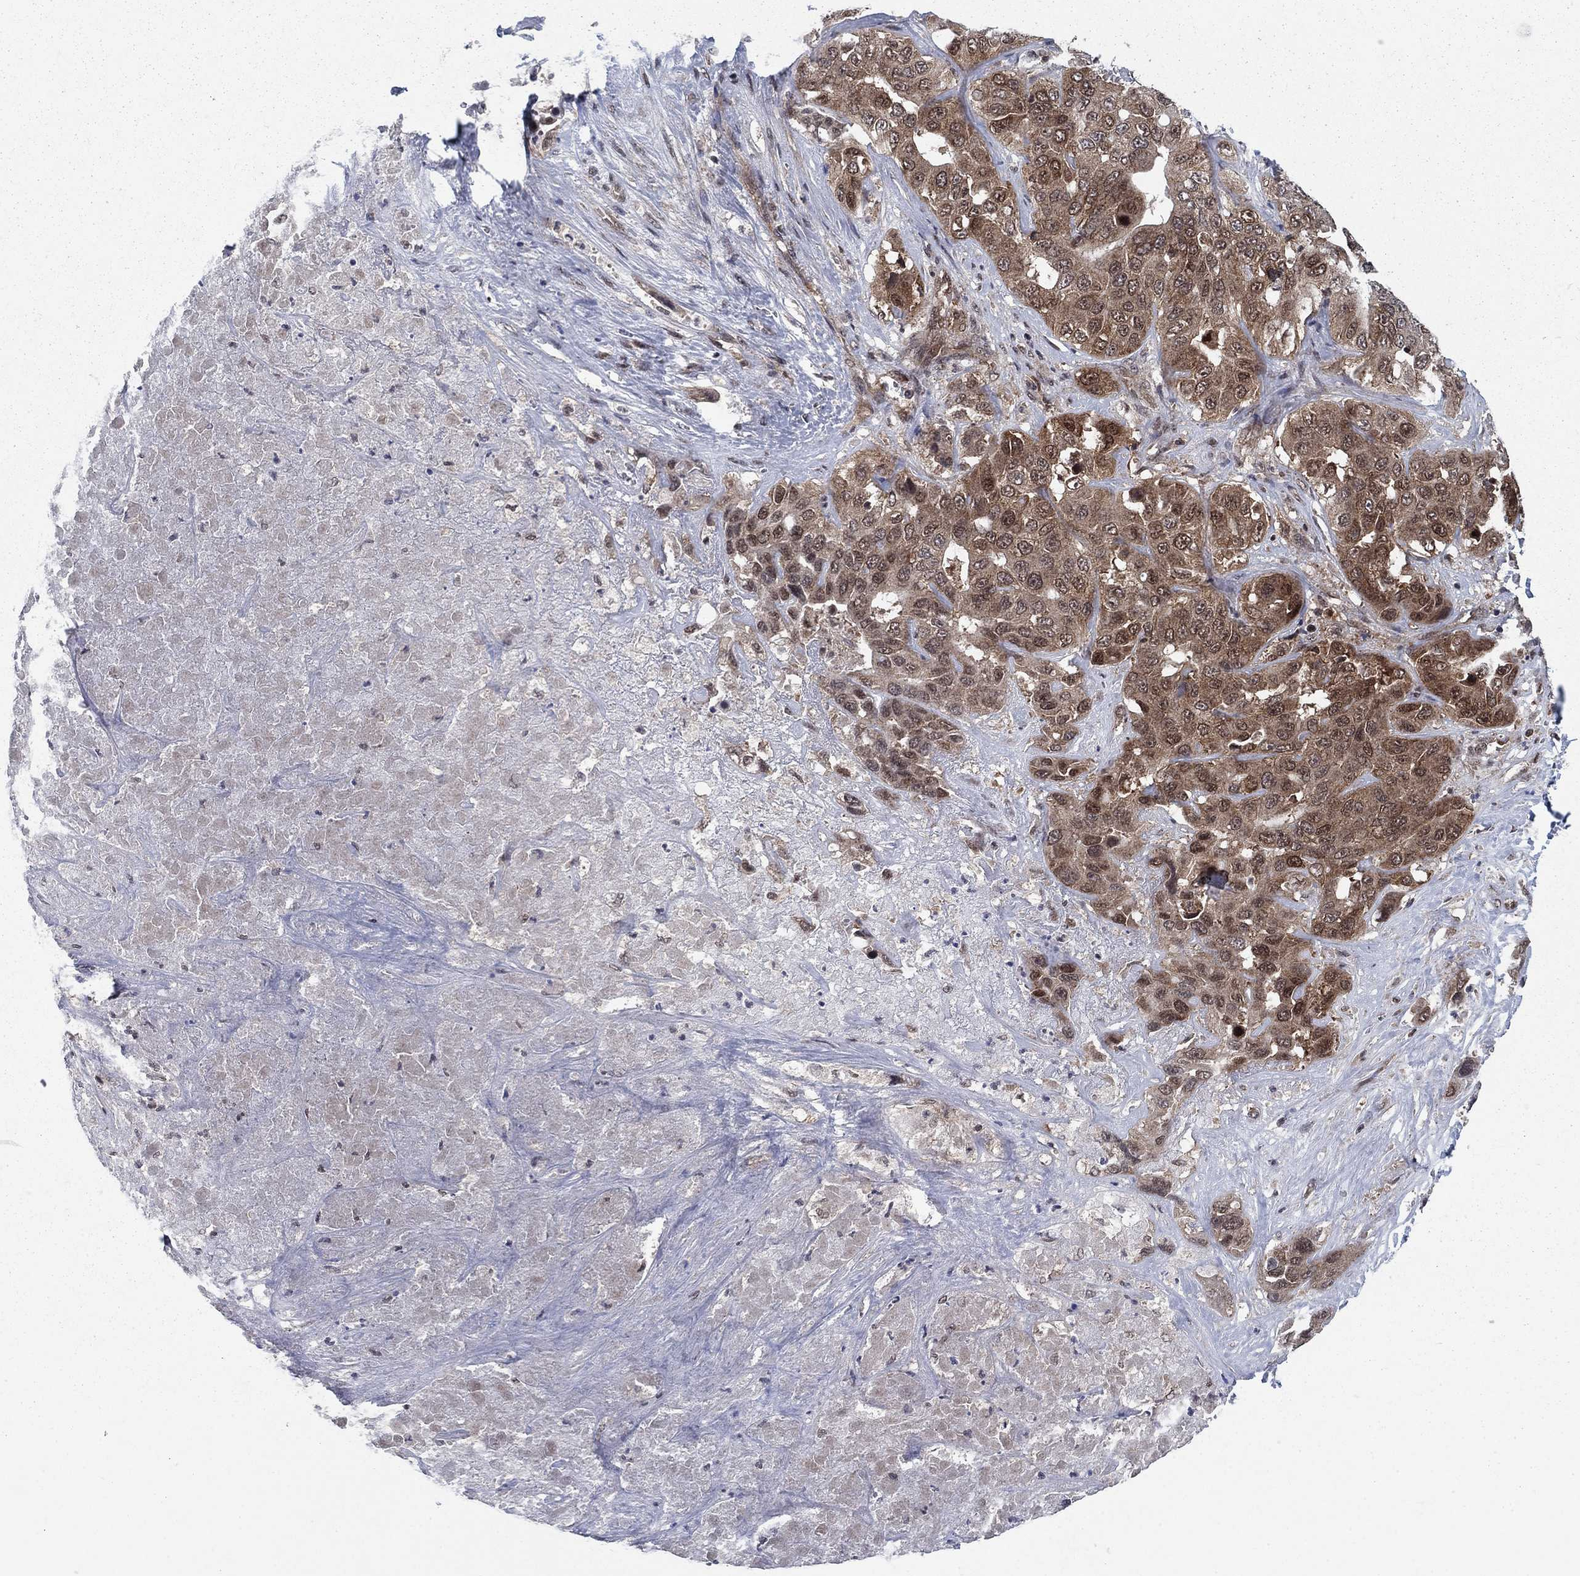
{"staining": {"intensity": "moderate", "quantity": ">75%", "location": "cytoplasmic/membranous,nuclear"}, "tissue": "liver cancer", "cell_type": "Tumor cells", "image_type": "cancer", "snomed": [{"axis": "morphology", "description": "Cholangiocarcinoma"}, {"axis": "topography", "description": "Liver"}], "caption": "Protein expression analysis of liver cancer reveals moderate cytoplasmic/membranous and nuclear staining in approximately >75% of tumor cells.", "gene": "DNAJA1", "patient": {"sex": "female", "age": 52}}